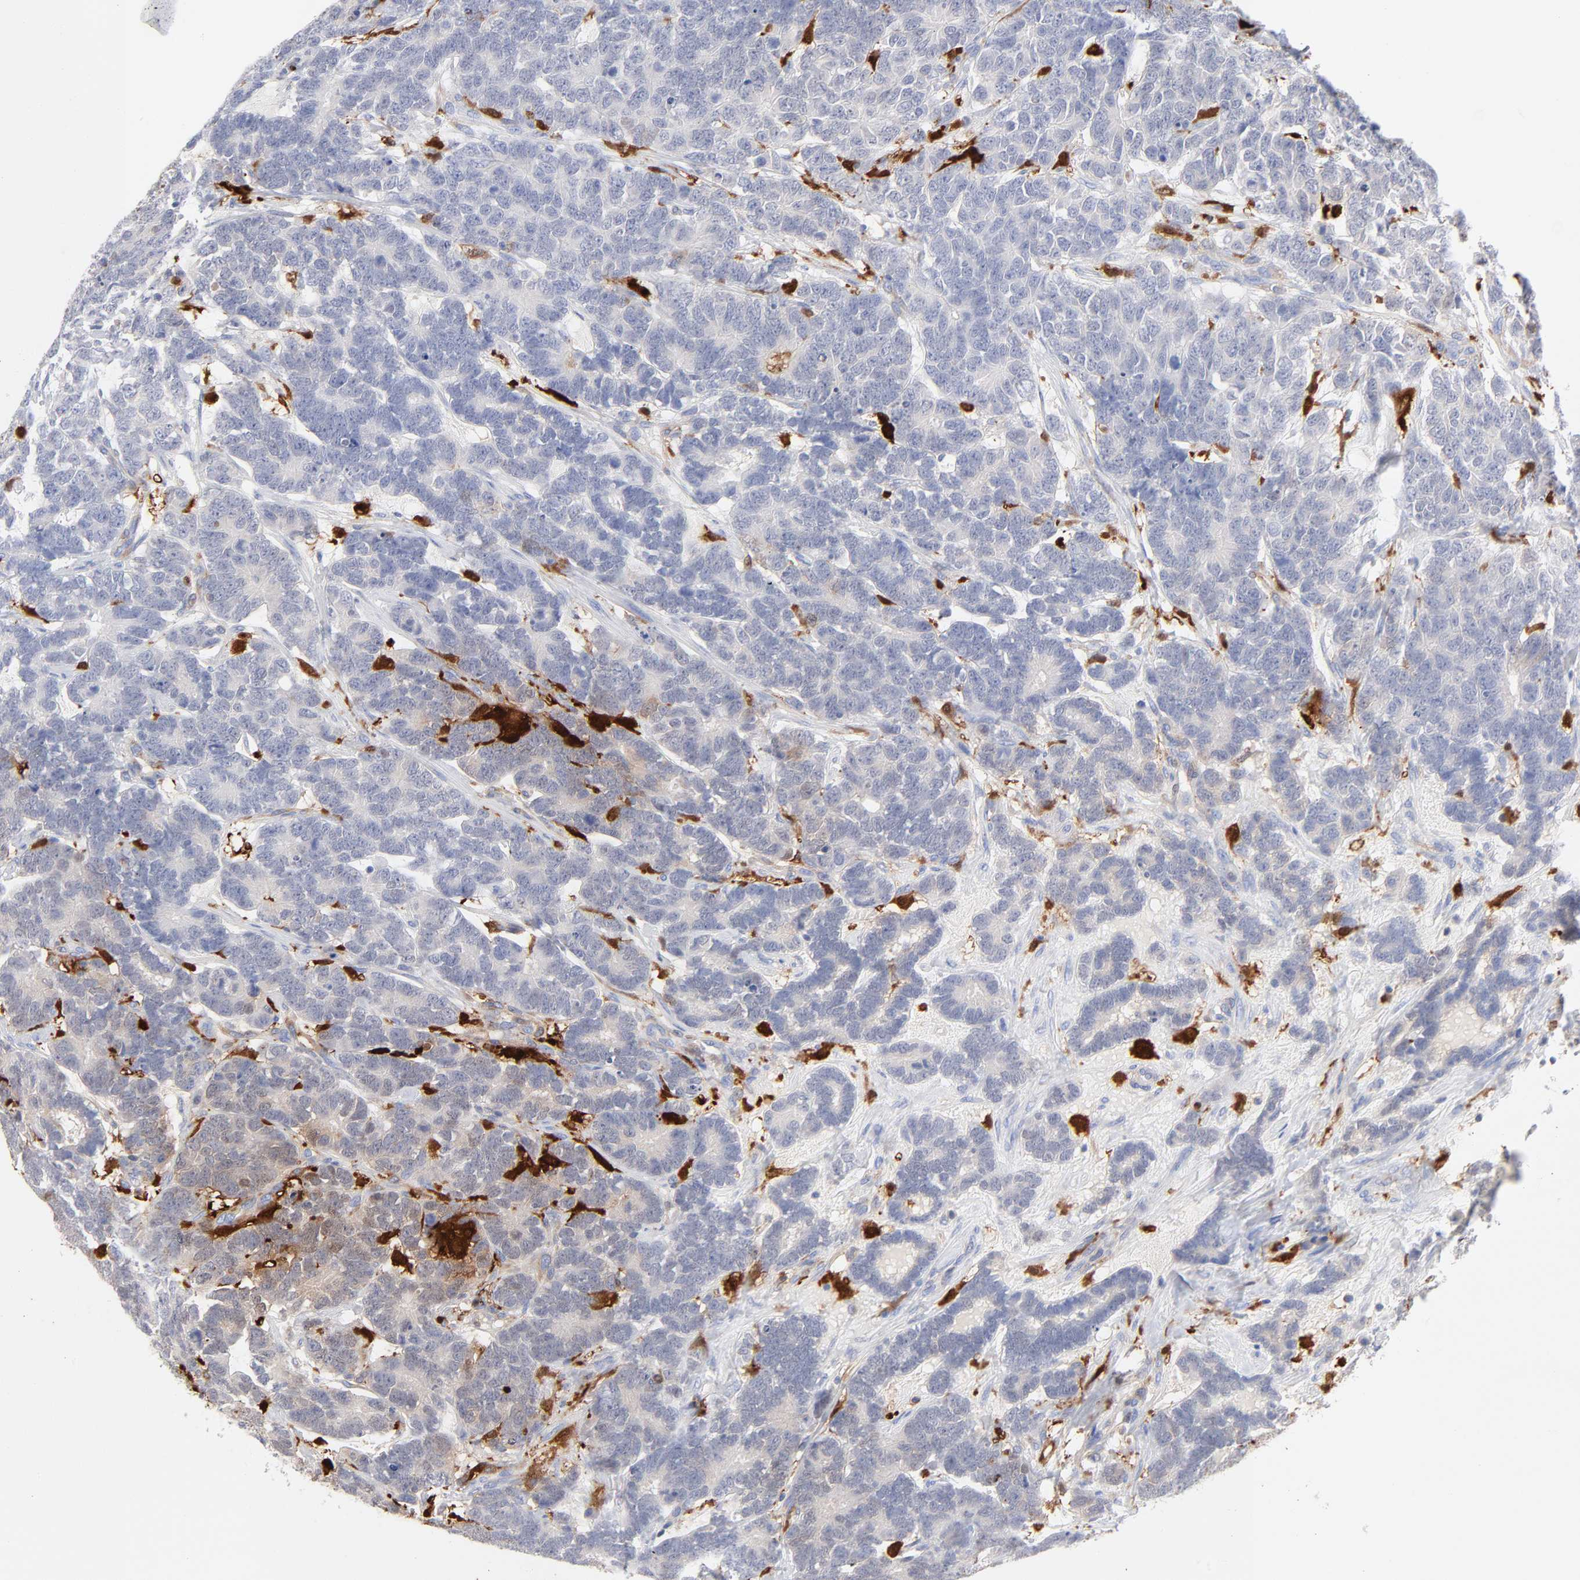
{"staining": {"intensity": "negative", "quantity": "none", "location": "none"}, "tissue": "testis cancer", "cell_type": "Tumor cells", "image_type": "cancer", "snomed": [{"axis": "morphology", "description": "Carcinoma, Embryonal, NOS"}, {"axis": "topography", "description": "Testis"}], "caption": "An immunohistochemistry (IHC) micrograph of testis cancer (embryonal carcinoma) is shown. There is no staining in tumor cells of testis cancer (embryonal carcinoma). The staining is performed using DAB (3,3'-diaminobenzidine) brown chromogen with nuclei counter-stained in using hematoxylin.", "gene": "IFIT2", "patient": {"sex": "male", "age": 26}}